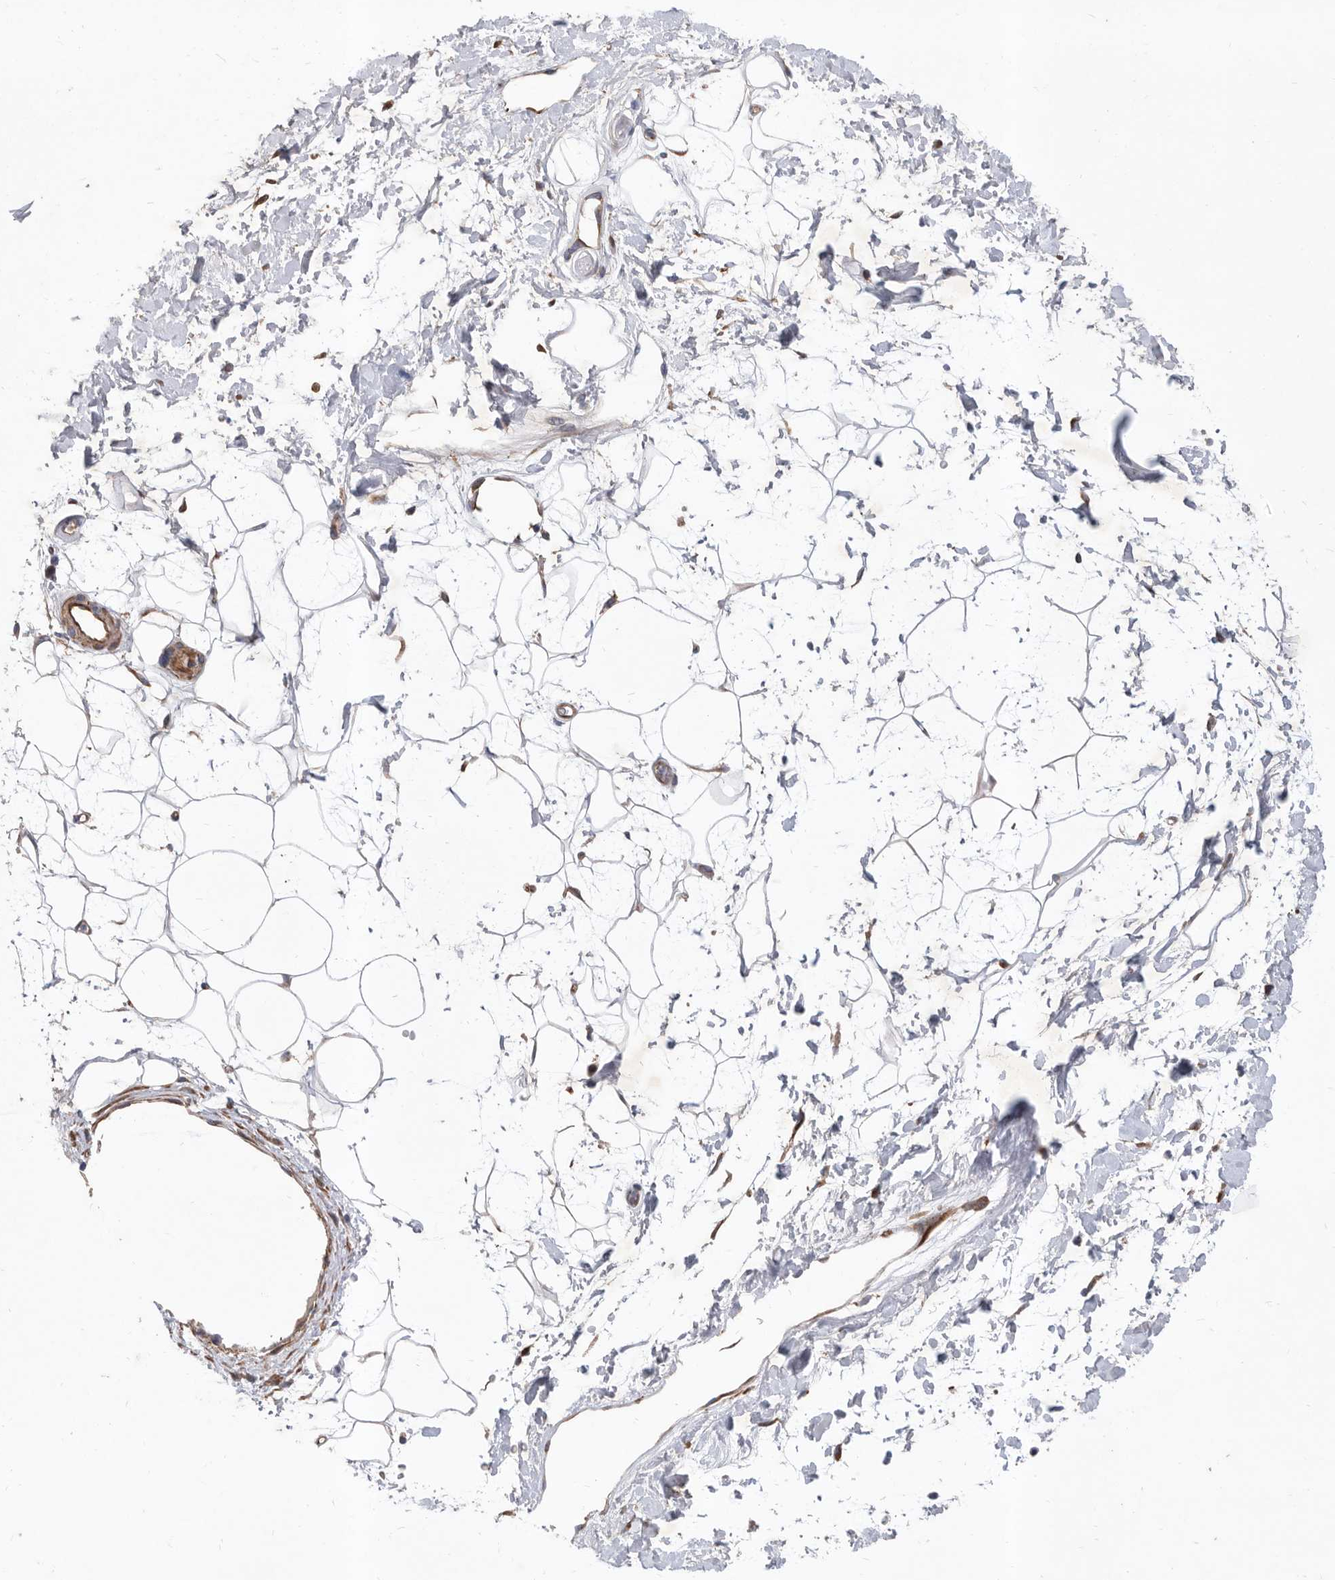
{"staining": {"intensity": "negative", "quantity": "none", "location": "none"}, "tissue": "adipose tissue", "cell_type": "Adipocytes", "image_type": "normal", "snomed": [{"axis": "morphology", "description": "Normal tissue, NOS"}, {"axis": "topography", "description": "Soft tissue"}], "caption": "High power microscopy histopathology image of an immunohistochemistry (IHC) image of normal adipose tissue, revealing no significant expression in adipocytes. Nuclei are stained in blue.", "gene": "ATP13A3", "patient": {"sex": "male", "age": 72}}